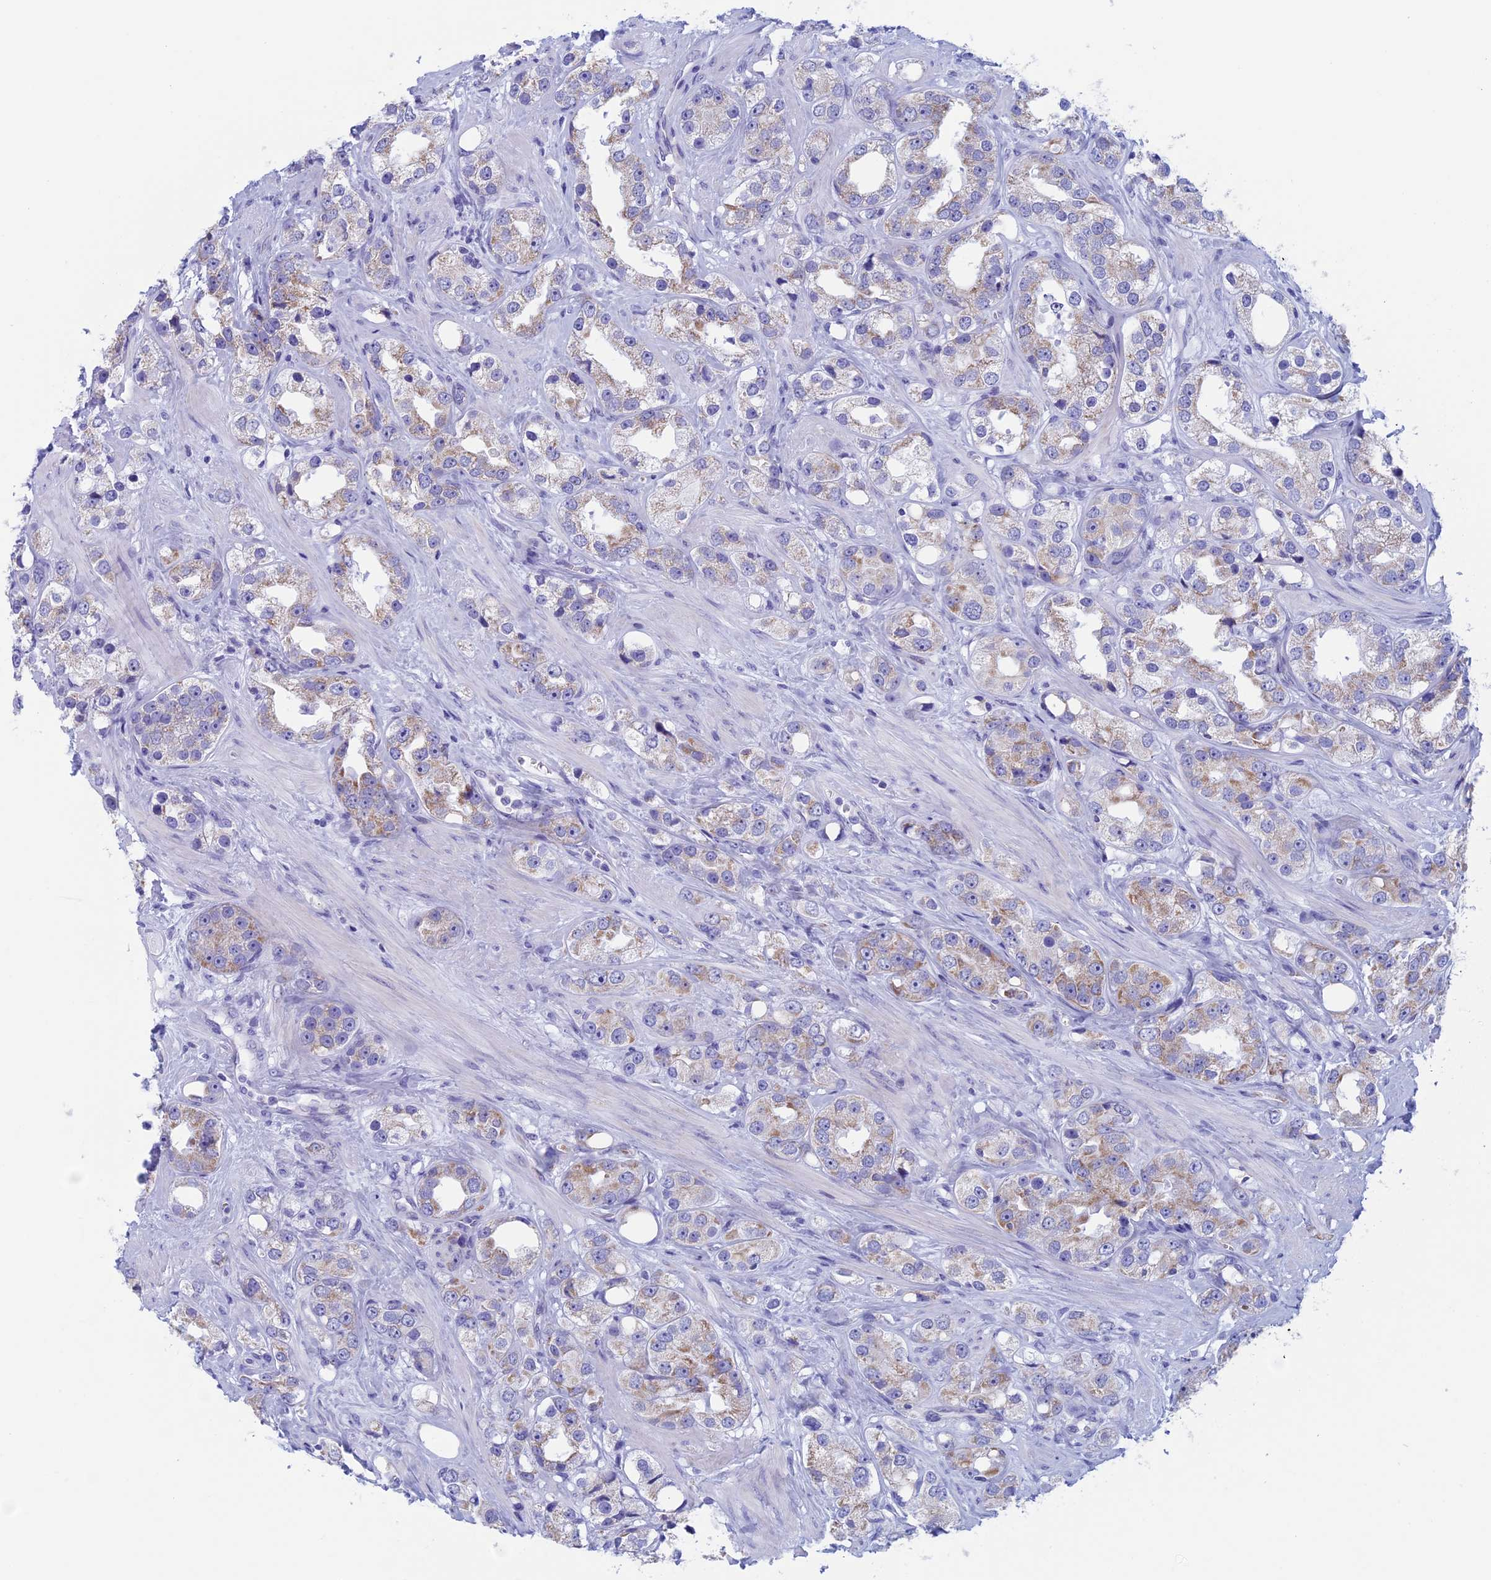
{"staining": {"intensity": "weak", "quantity": "25%-75%", "location": "cytoplasmic/membranous"}, "tissue": "prostate cancer", "cell_type": "Tumor cells", "image_type": "cancer", "snomed": [{"axis": "morphology", "description": "Adenocarcinoma, NOS"}, {"axis": "topography", "description": "Prostate"}], "caption": "A low amount of weak cytoplasmic/membranous positivity is identified in approximately 25%-75% of tumor cells in prostate adenocarcinoma tissue.", "gene": "NDUFB9", "patient": {"sex": "male", "age": 79}}